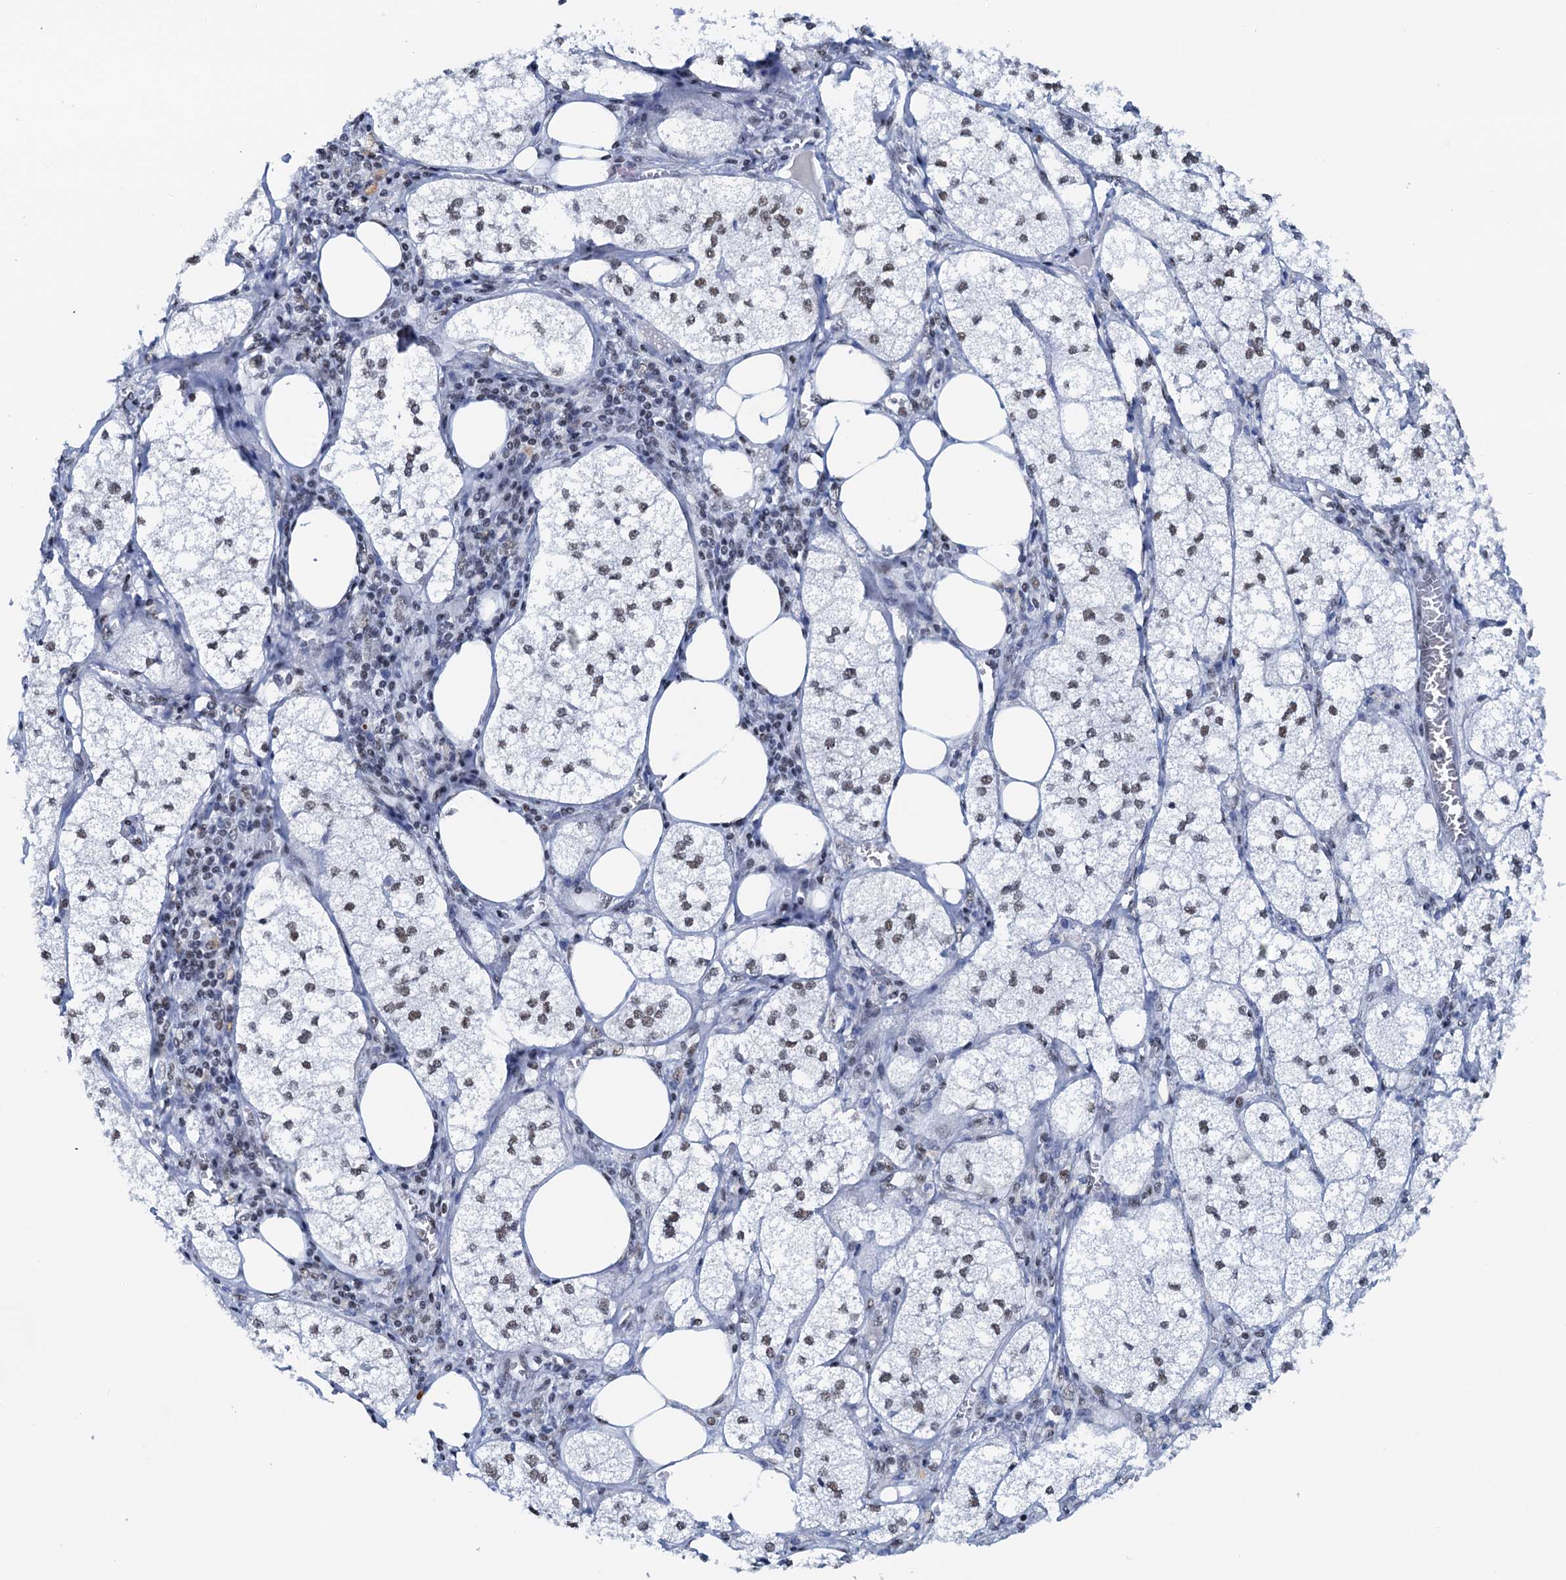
{"staining": {"intensity": "moderate", "quantity": "25%-75%", "location": "nuclear"}, "tissue": "adrenal gland", "cell_type": "Glandular cells", "image_type": "normal", "snomed": [{"axis": "morphology", "description": "Normal tissue, NOS"}, {"axis": "topography", "description": "Adrenal gland"}], "caption": "Immunohistochemical staining of normal adrenal gland displays 25%-75% levels of moderate nuclear protein expression in about 25%-75% of glandular cells. The protein of interest is stained brown, and the nuclei are stained in blue (DAB IHC with brightfield microscopy, high magnification).", "gene": "SLTM", "patient": {"sex": "female", "age": 61}}